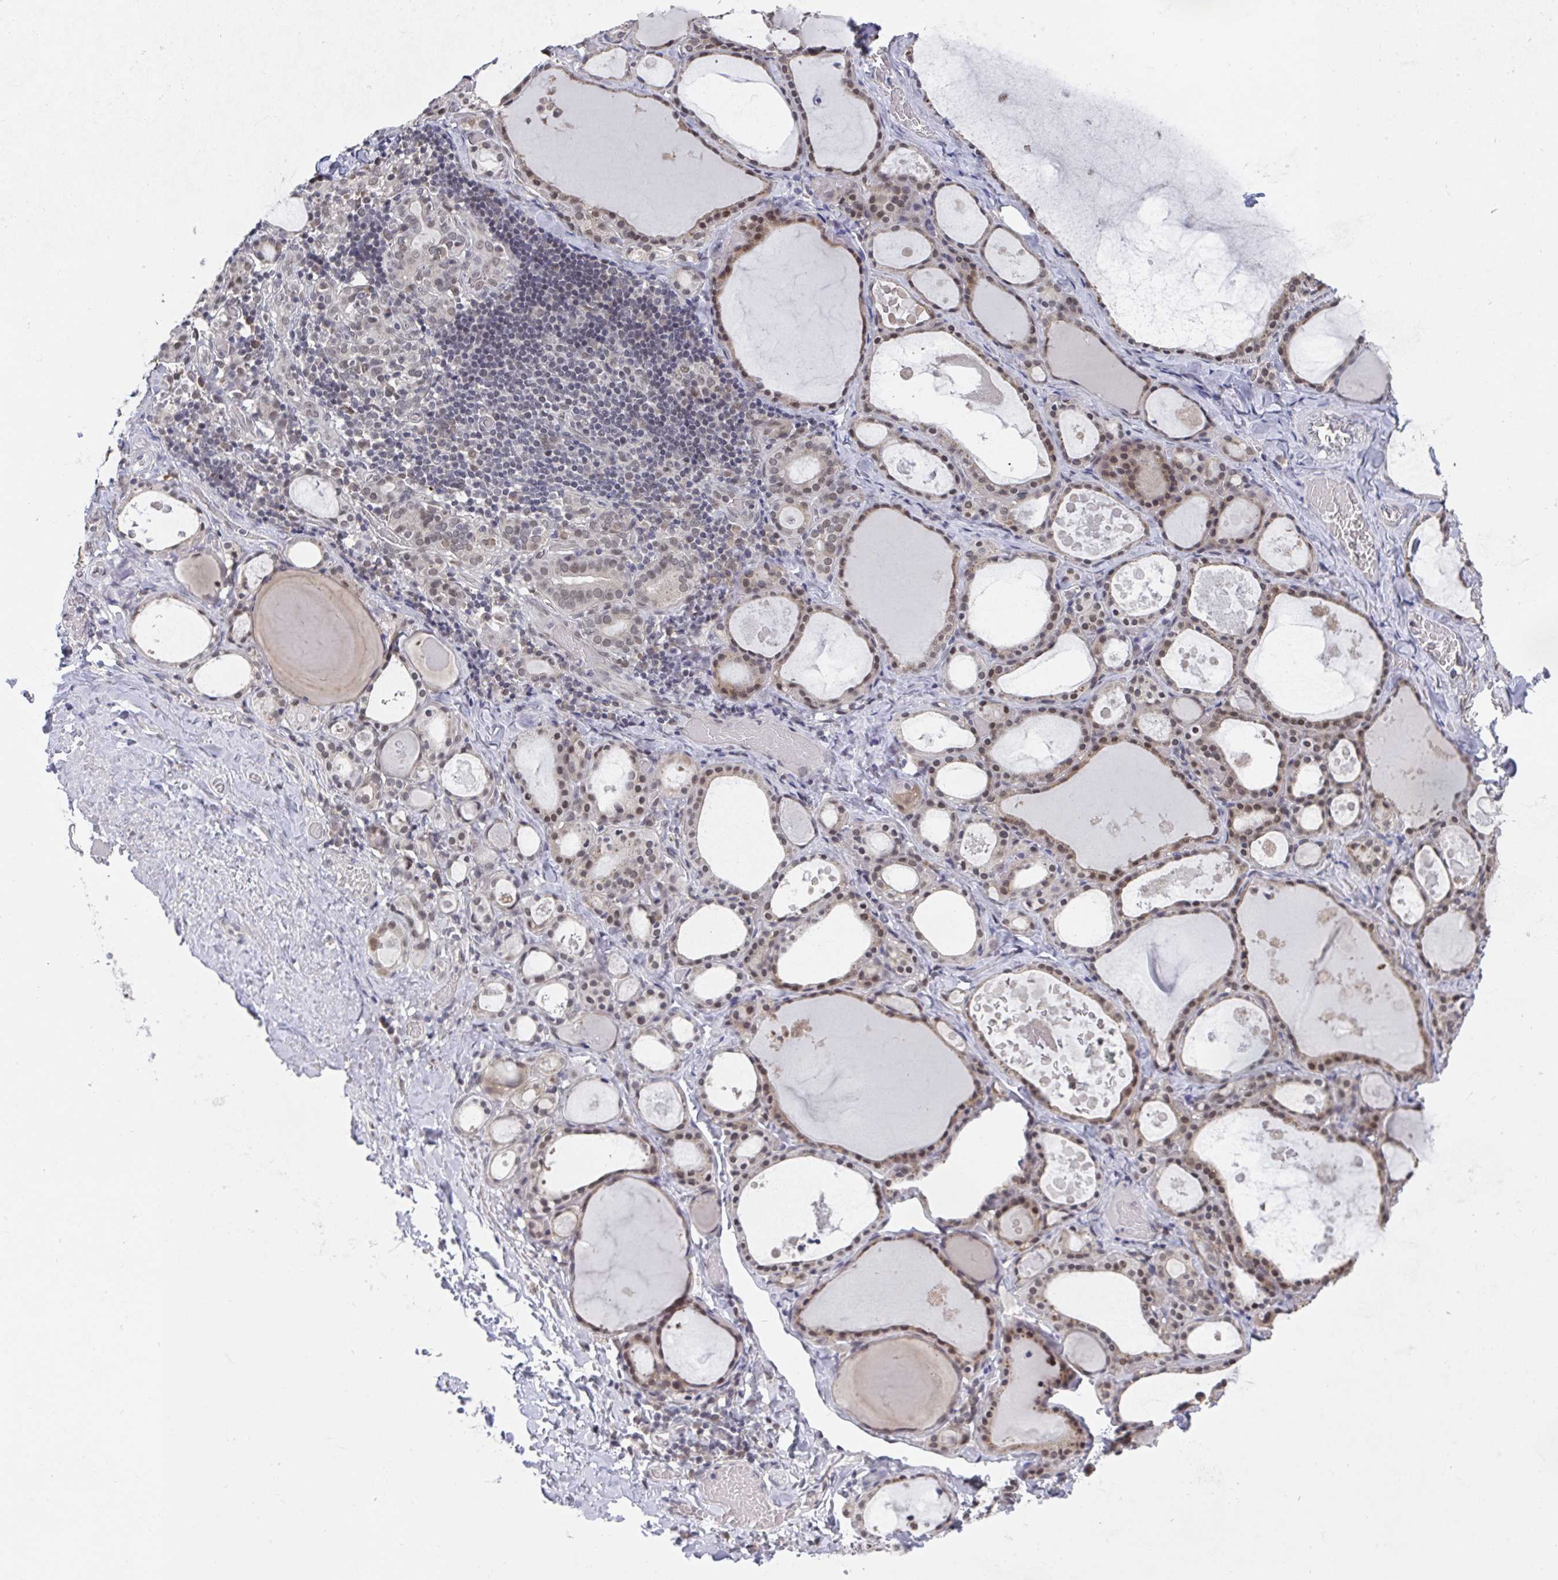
{"staining": {"intensity": "moderate", "quantity": ">75%", "location": "nuclear"}, "tissue": "thyroid gland", "cell_type": "Glandular cells", "image_type": "normal", "snomed": [{"axis": "morphology", "description": "Normal tissue, NOS"}, {"axis": "topography", "description": "Thyroid gland"}], "caption": "Normal thyroid gland reveals moderate nuclear staining in about >75% of glandular cells, visualized by immunohistochemistry.", "gene": "JMJD1C", "patient": {"sex": "male", "age": 56}}